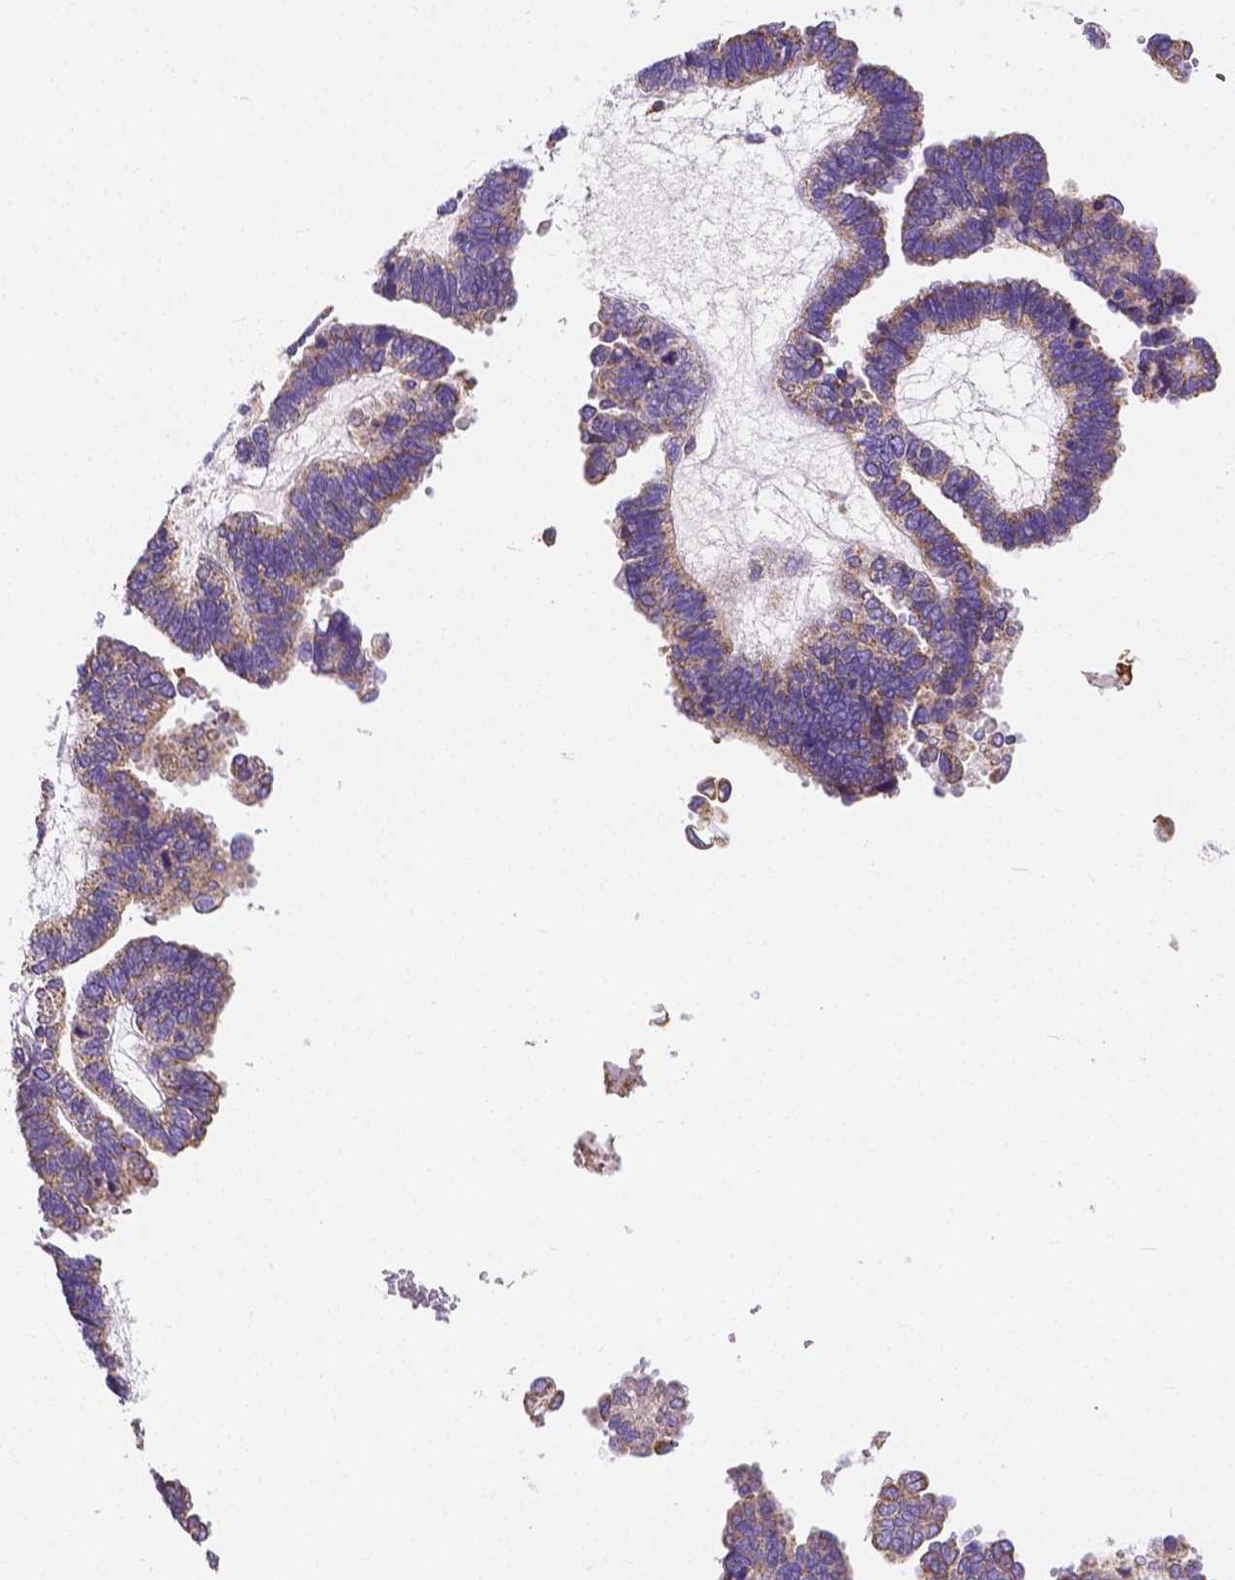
{"staining": {"intensity": "weak", "quantity": "25%-75%", "location": "cytoplasmic/membranous"}, "tissue": "ovarian cancer", "cell_type": "Tumor cells", "image_type": "cancer", "snomed": [{"axis": "morphology", "description": "Cystadenocarcinoma, serous, NOS"}, {"axis": "topography", "description": "Ovary"}], "caption": "IHC of human ovarian serous cystadenocarcinoma shows low levels of weak cytoplasmic/membranous staining in approximately 25%-75% of tumor cells.", "gene": "RAB20", "patient": {"sex": "female", "age": 51}}